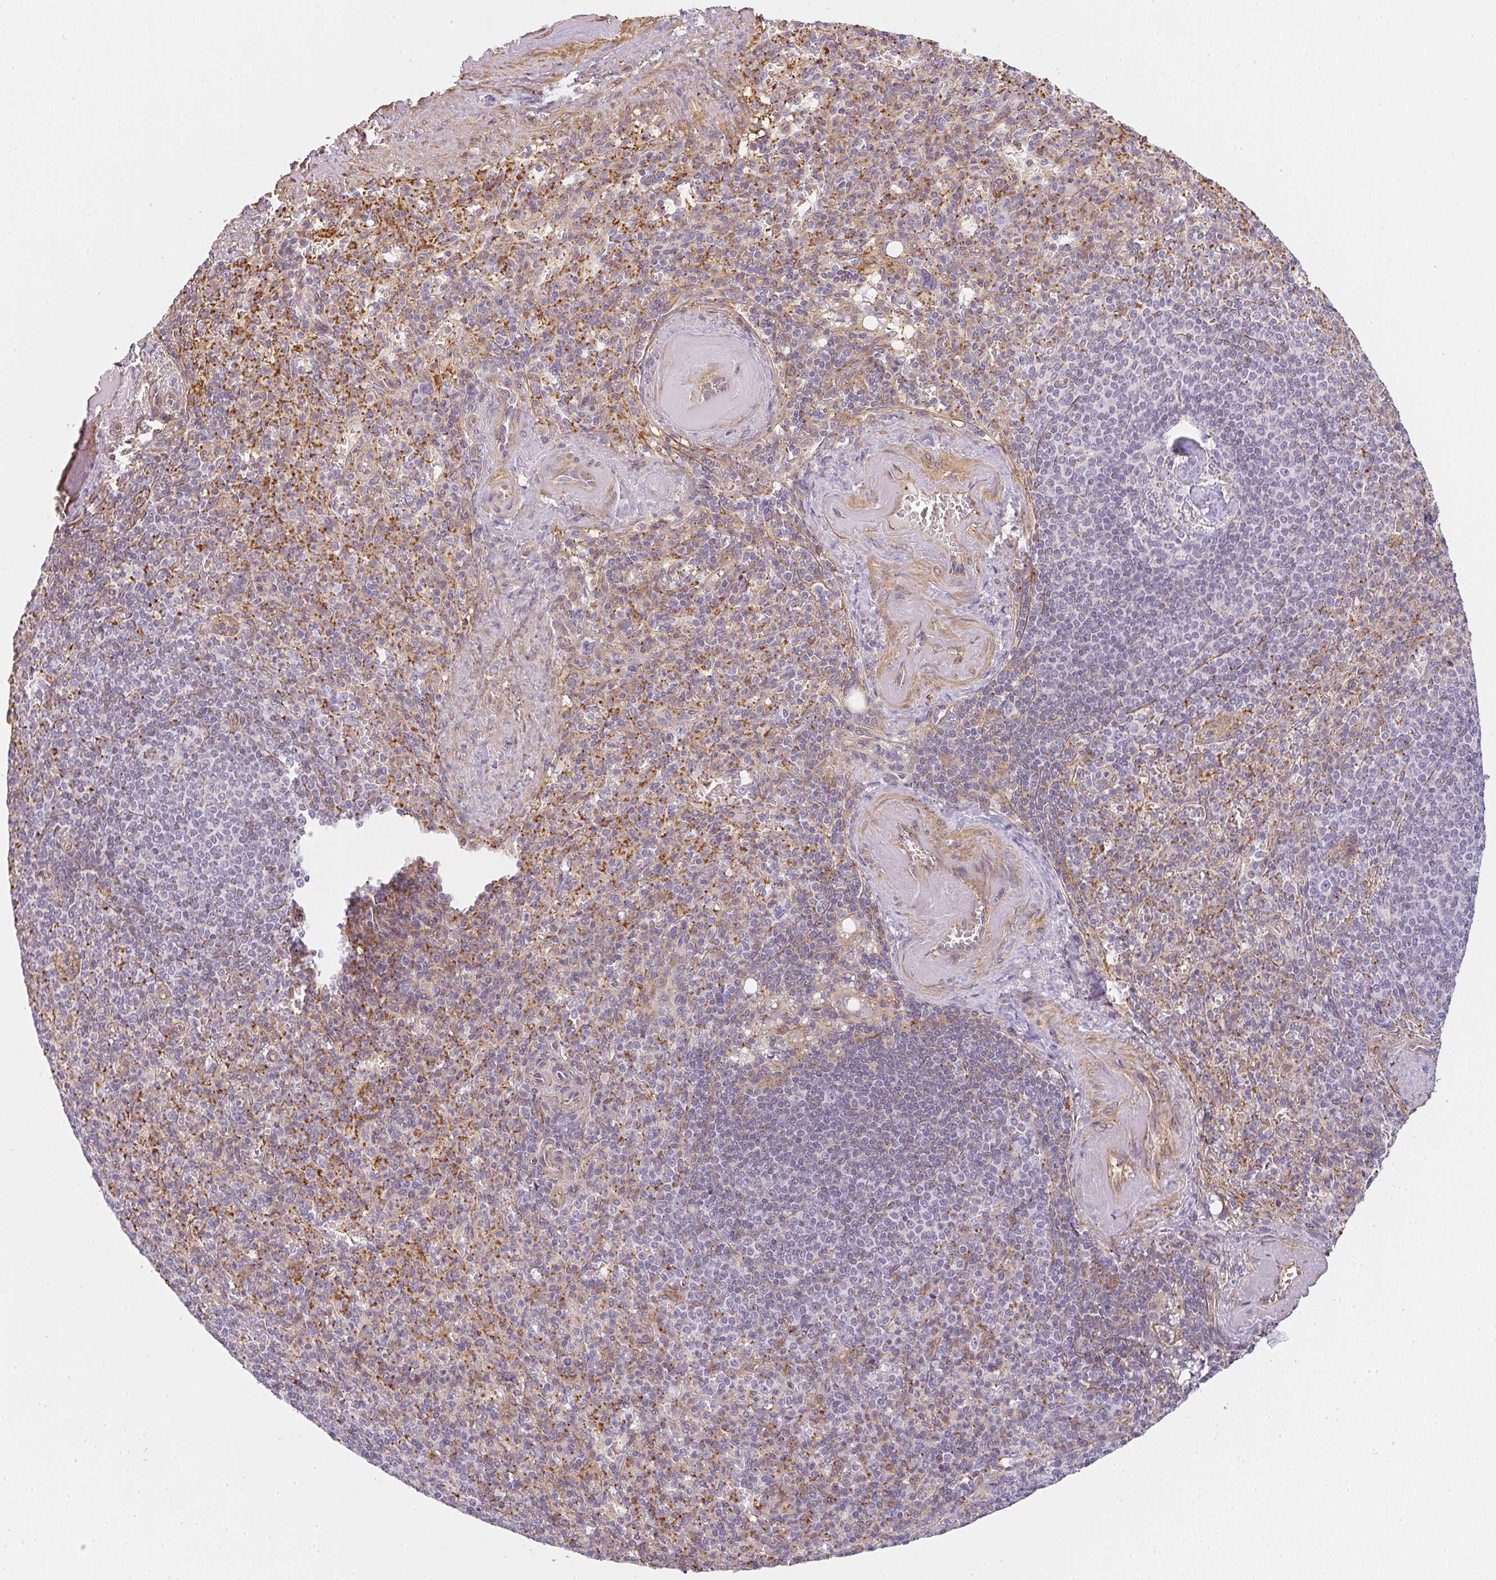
{"staining": {"intensity": "strong", "quantity": "<25%", "location": "cytoplasmic/membranous"}, "tissue": "spleen", "cell_type": "Cells in red pulp", "image_type": "normal", "snomed": [{"axis": "morphology", "description": "Normal tissue, NOS"}, {"axis": "topography", "description": "Spleen"}], "caption": "Spleen was stained to show a protein in brown. There is medium levels of strong cytoplasmic/membranous staining in approximately <25% of cells in red pulp. The staining was performed using DAB to visualize the protein expression in brown, while the nuclei were stained in blue with hematoxylin (Magnification: 20x).", "gene": "SULF1", "patient": {"sex": "female", "age": 74}}